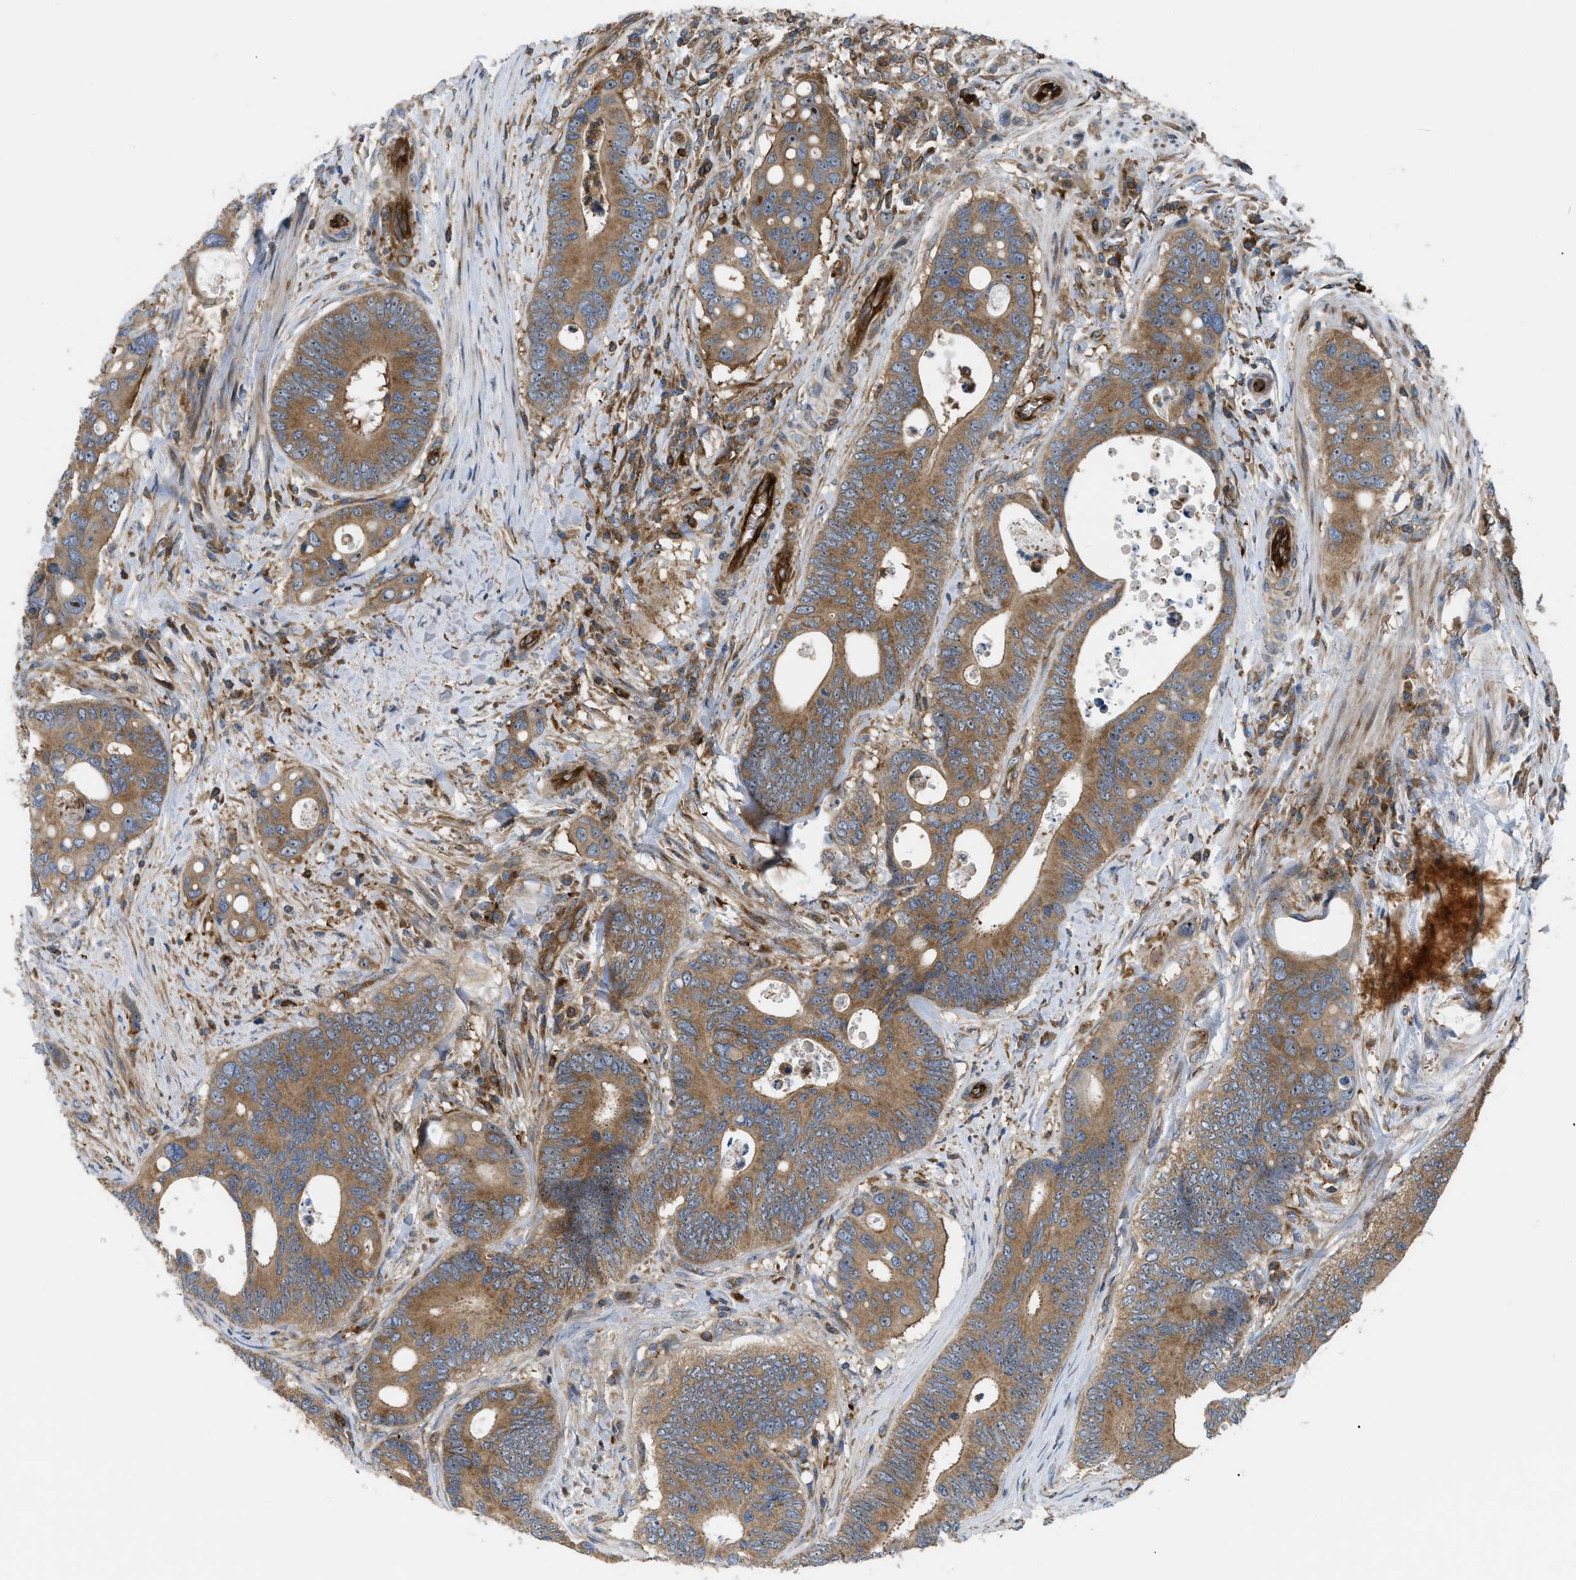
{"staining": {"intensity": "moderate", "quantity": ">75%", "location": "cytoplasmic/membranous"}, "tissue": "colorectal cancer", "cell_type": "Tumor cells", "image_type": "cancer", "snomed": [{"axis": "morphology", "description": "Inflammation, NOS"}, {"axis": "morphology", "description": "Adenocarcinoma, NOS"}, {"axis": "topography", "description": "Colon"}], "caption": "There is medium levels of moderate cytoplasmic/membranous positivity in tumor cells of colorectal cancer (adenocarcinoma), as demonstrated by immunohistochemical staining (brown color).", "gene": "ATP2A3", "patient": {"sex": "male", "age": 72}}